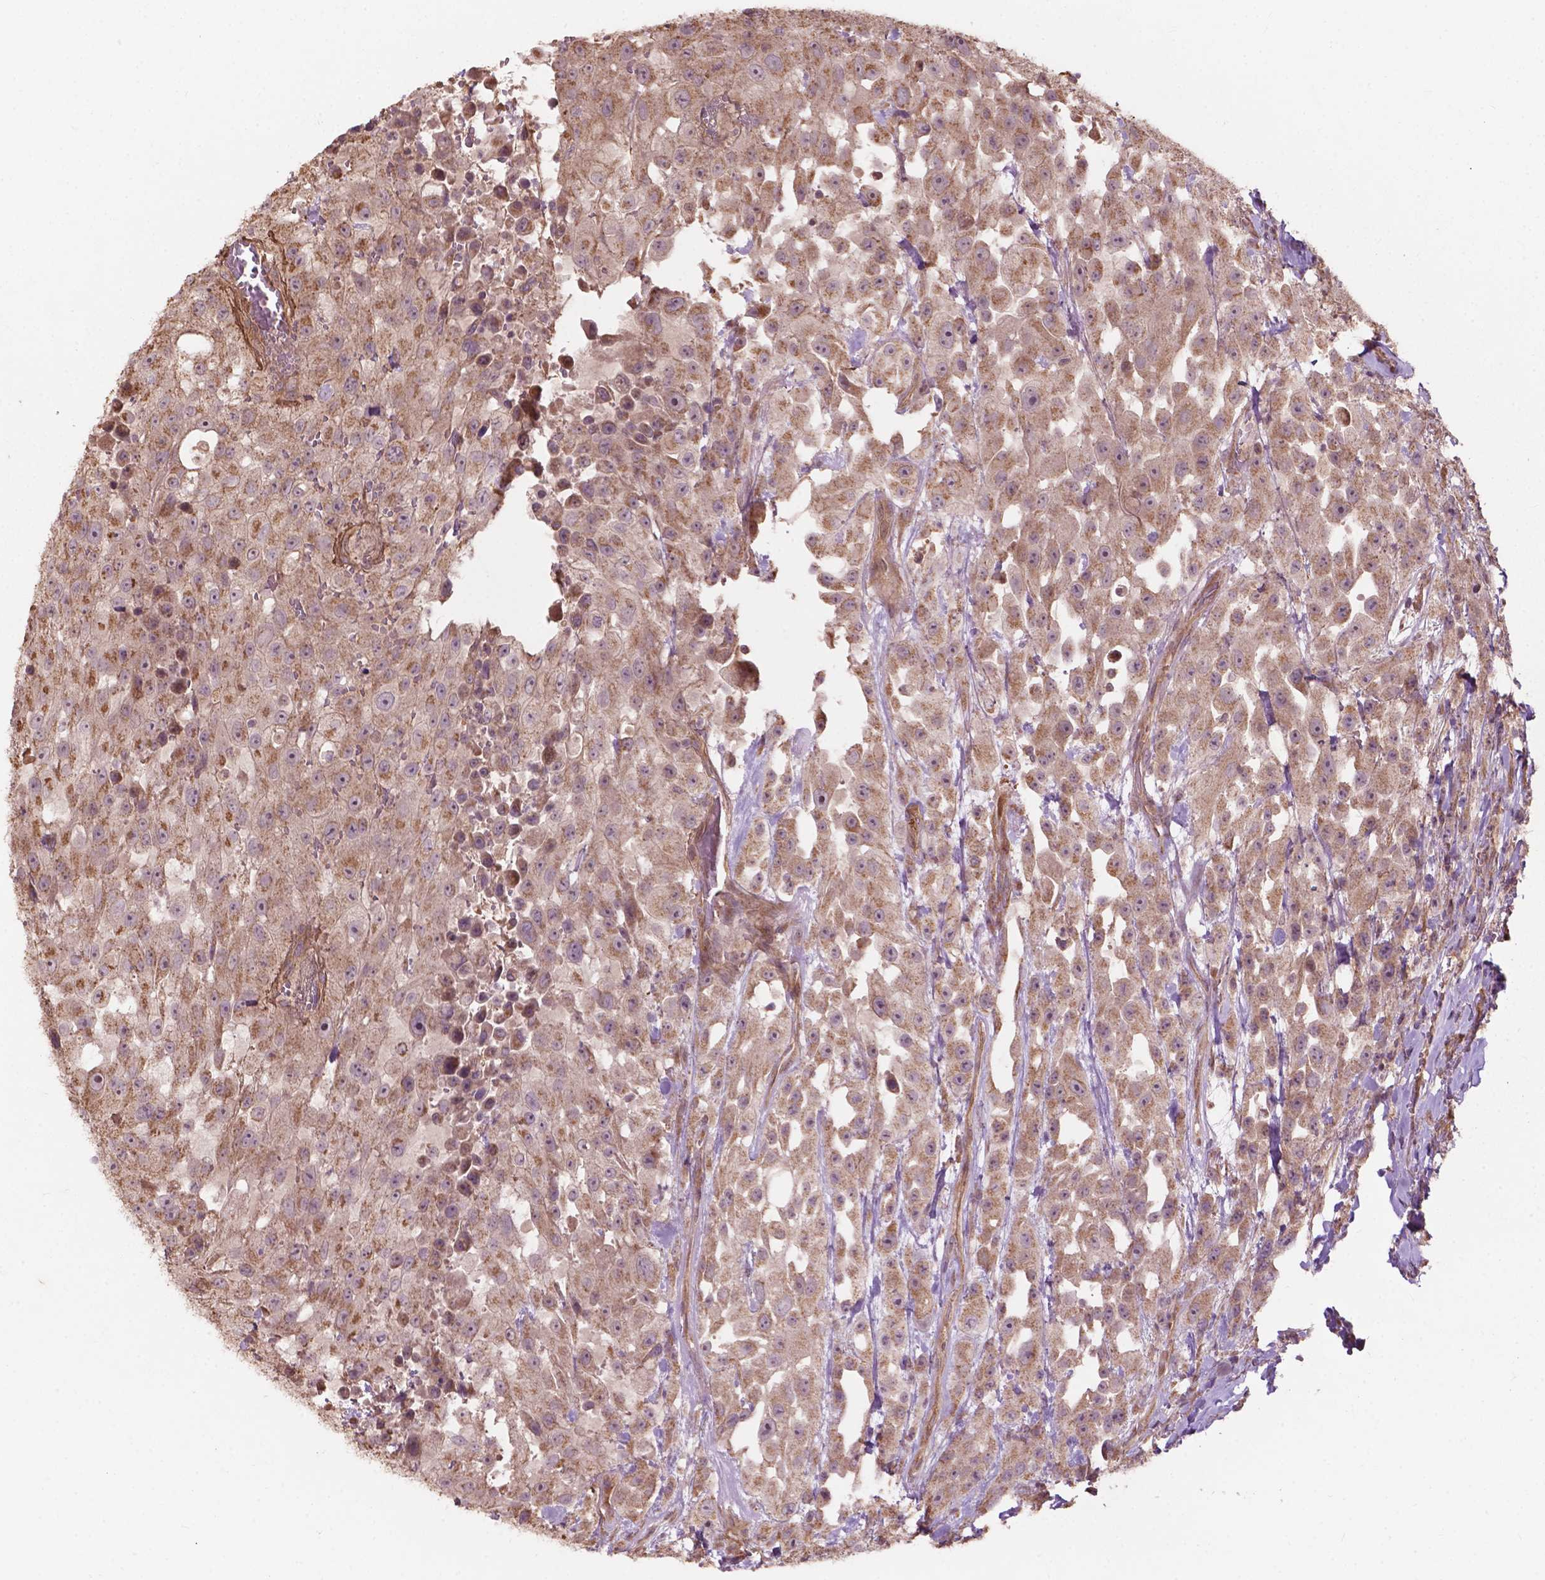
{"staining": {"intensity": "weak", "quantity": ">75%", "location": "cytoplasmic/membranous"}, "tissue": "urothelial cancer", "cell_type": "Tumor cells", "image_type": "cancer", "snomed": [{"axis": "morphology", "description": "Urothelial carcinoma, High grade"}, {"axis": "topography", "description": "Urinary bladder"}], "caption": "Protein expression analysis of human high-grade urothelial carcinoma reveals weak cytoplasmic/membranous expression in about >75% of tumor cells.", "gene": "CDC42BPA", "patient": {"sex": "male", "age": 79}}